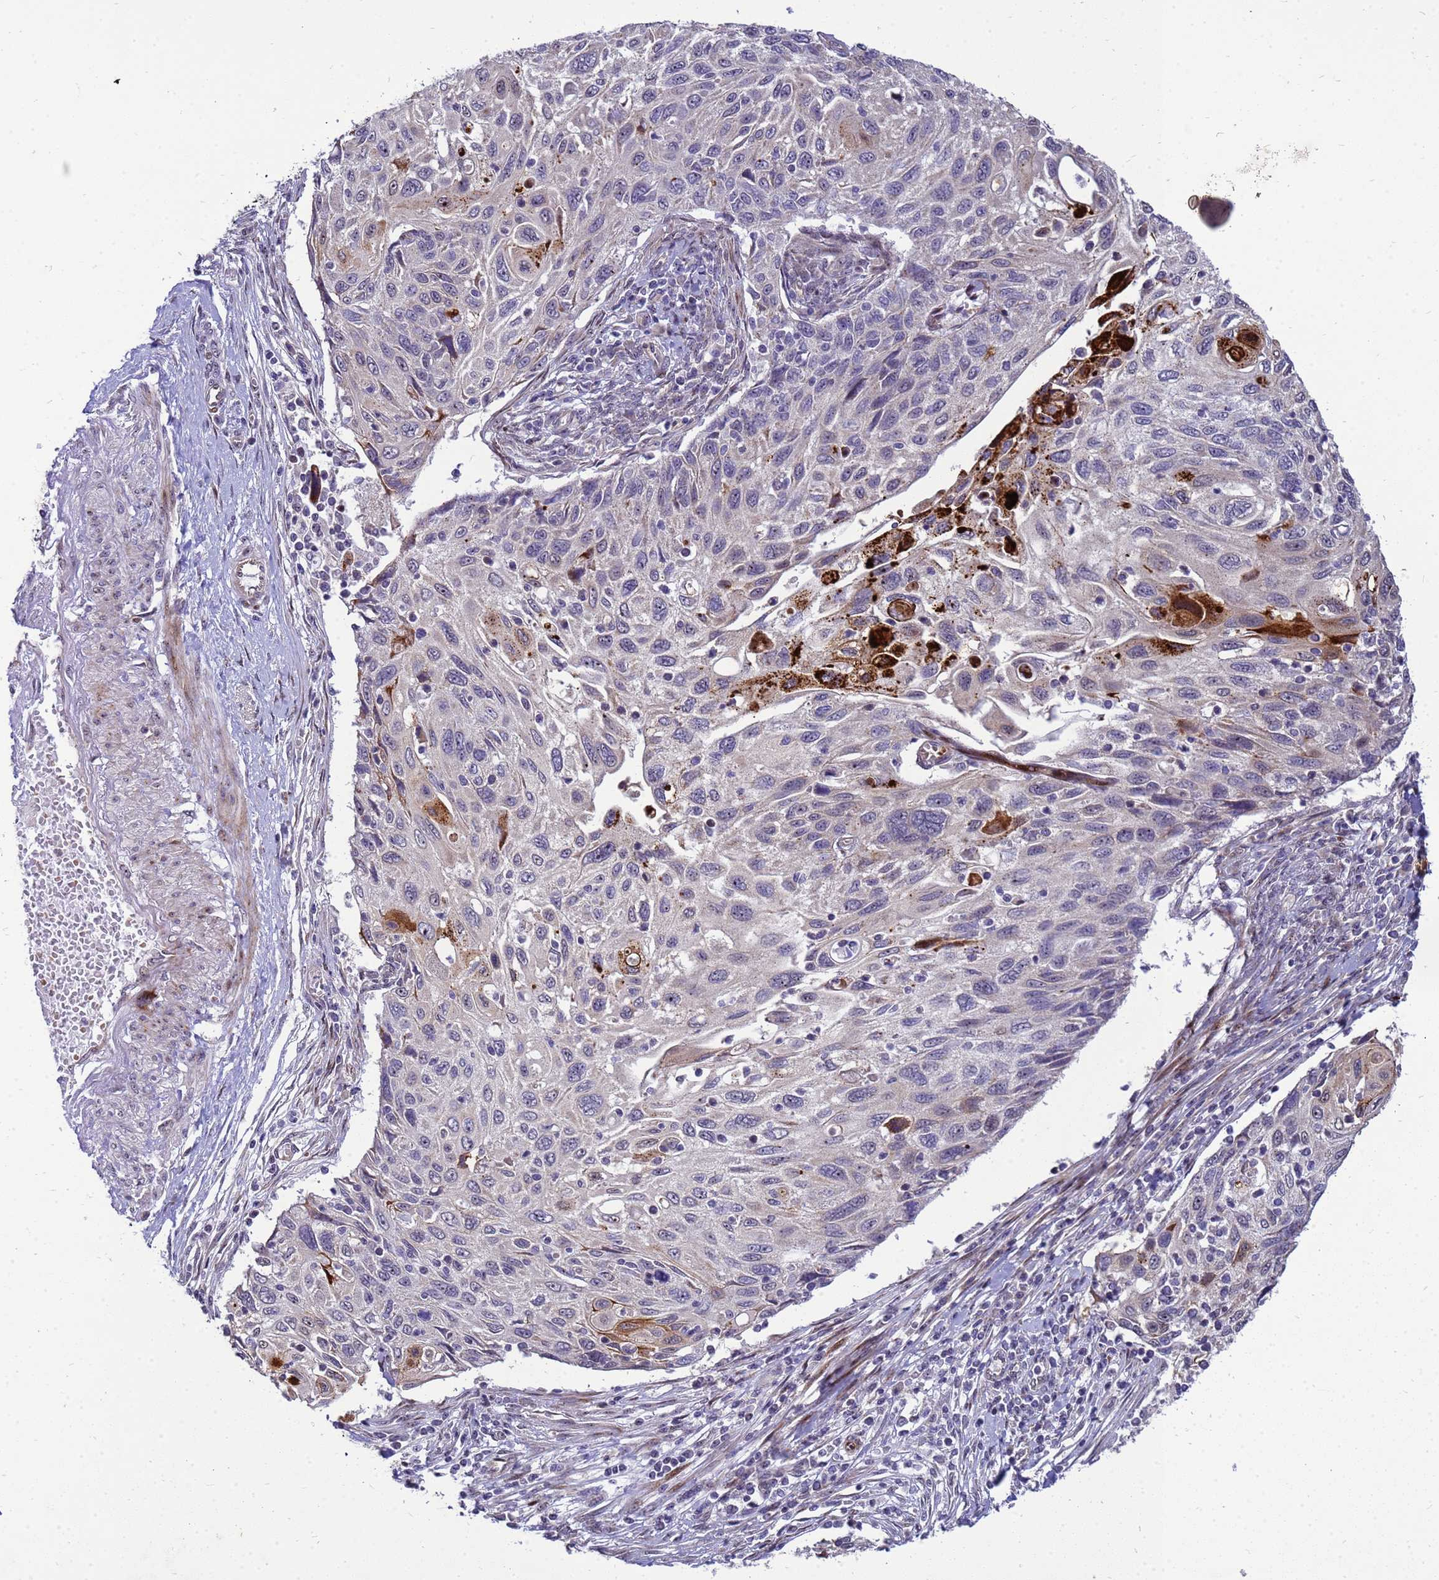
{"staining": {"intensity": "moderate", "quantity": "<25%", "location": "cytoplasmic/membranous"}, "tissue": "cervical cancer", "cell_type": "Tumor cells", "image_type": "cancer", "snomed": [{"axis": "morphology", "description": "Squamous cell carcinoma, NOS"}, {"axis": "topography", "description": "Cervix"}], "caption": "Protein staining demonstrates moderate cytoplasmic/membranous positivity in about <25% of tumor cells in cervical cancer.", "gene": "RSPO1", "patient": {"sex": "female", "age": 70}}